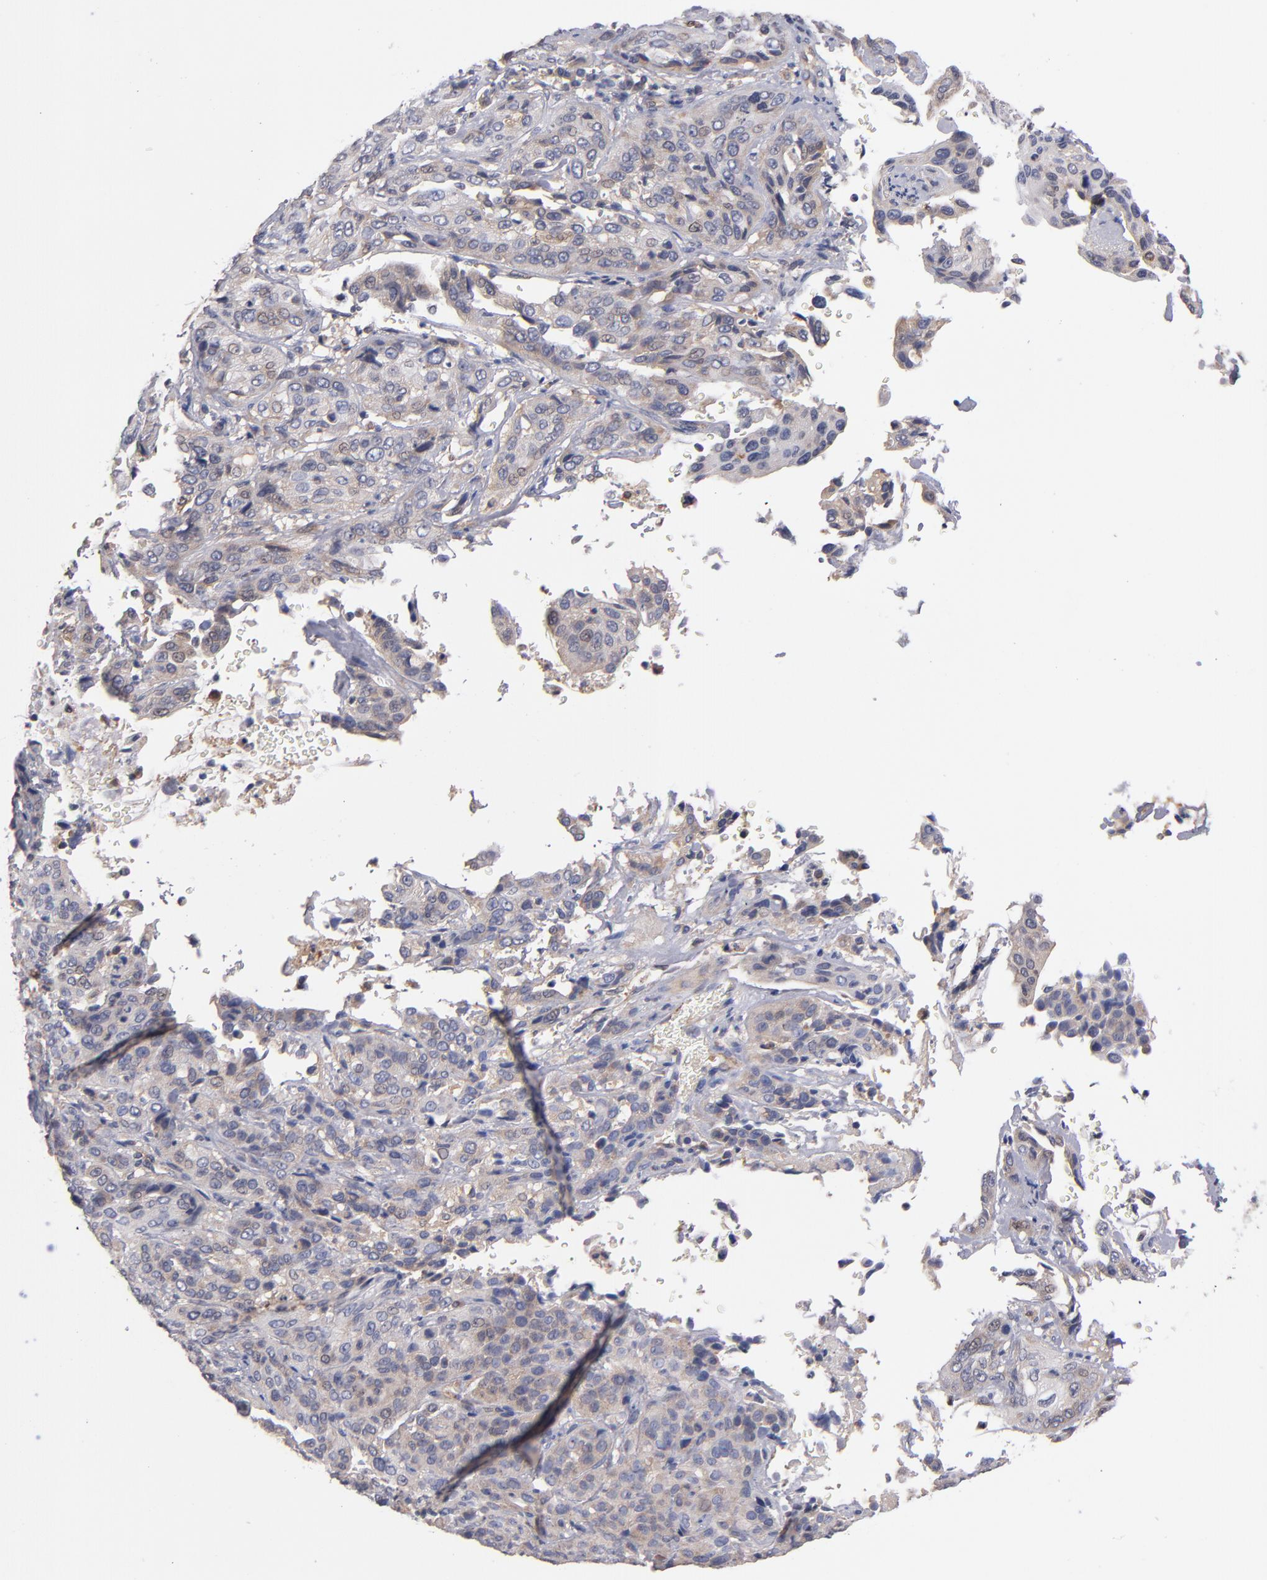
{"staining": {"intensity": "negative", "quantity": "none", "location": "none"}, "tissue": "cervical cancer", "cell_type": "Tumor cells", "image_type": "cancer", "snomed": [{"axis": "morphology", "description": "Squamous cell carcinoma, NOS"}, {"axis": "topography", "description": "Cervix"}], "caption": "There is no significant expression in tumor cells of cervical squamous cell carcinoma.", "gene": "GMFG", "patient": {"sex": "female", "age": 41}}